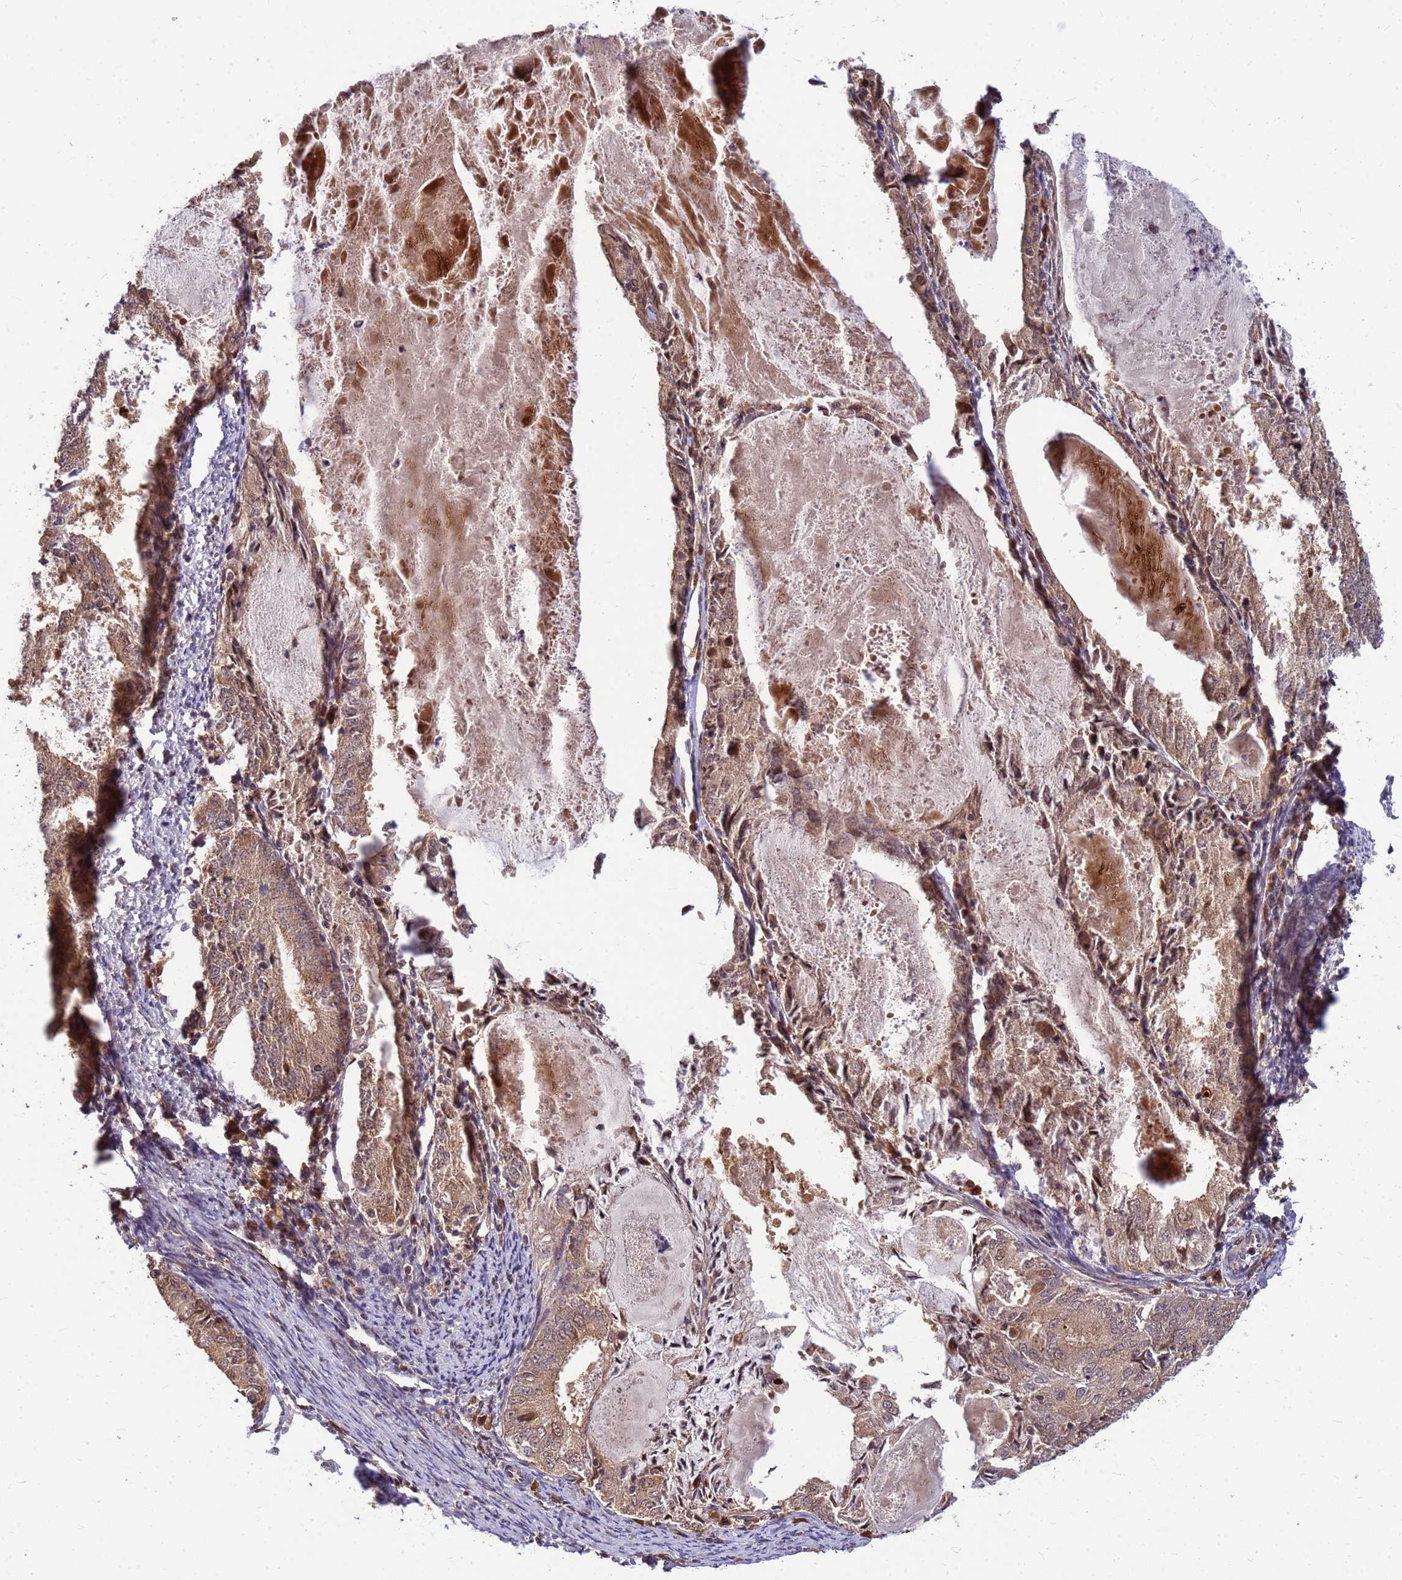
{"staining": {"intensity": "moderate", "quantity": ">75%", "location": "cytoplasmic/membranous"}, "tissue": "endometrial cancer", "cell_type": "Tumor cells", "image_type": "cancer", "snomed": [{"axis": "morphology", "description": "Adenocarcinoma, NOS"}, {"axis": "topography", "description": "Endometrium"}], "caption": "Immunohistochemical staining of endometrial cancer reveals medium levels of moderate cytoplasmic/membranous protein positivity in about >75% of tumor cells.", "gene": "DUS4L", "patient": {"sex": "female", "age": 57}}